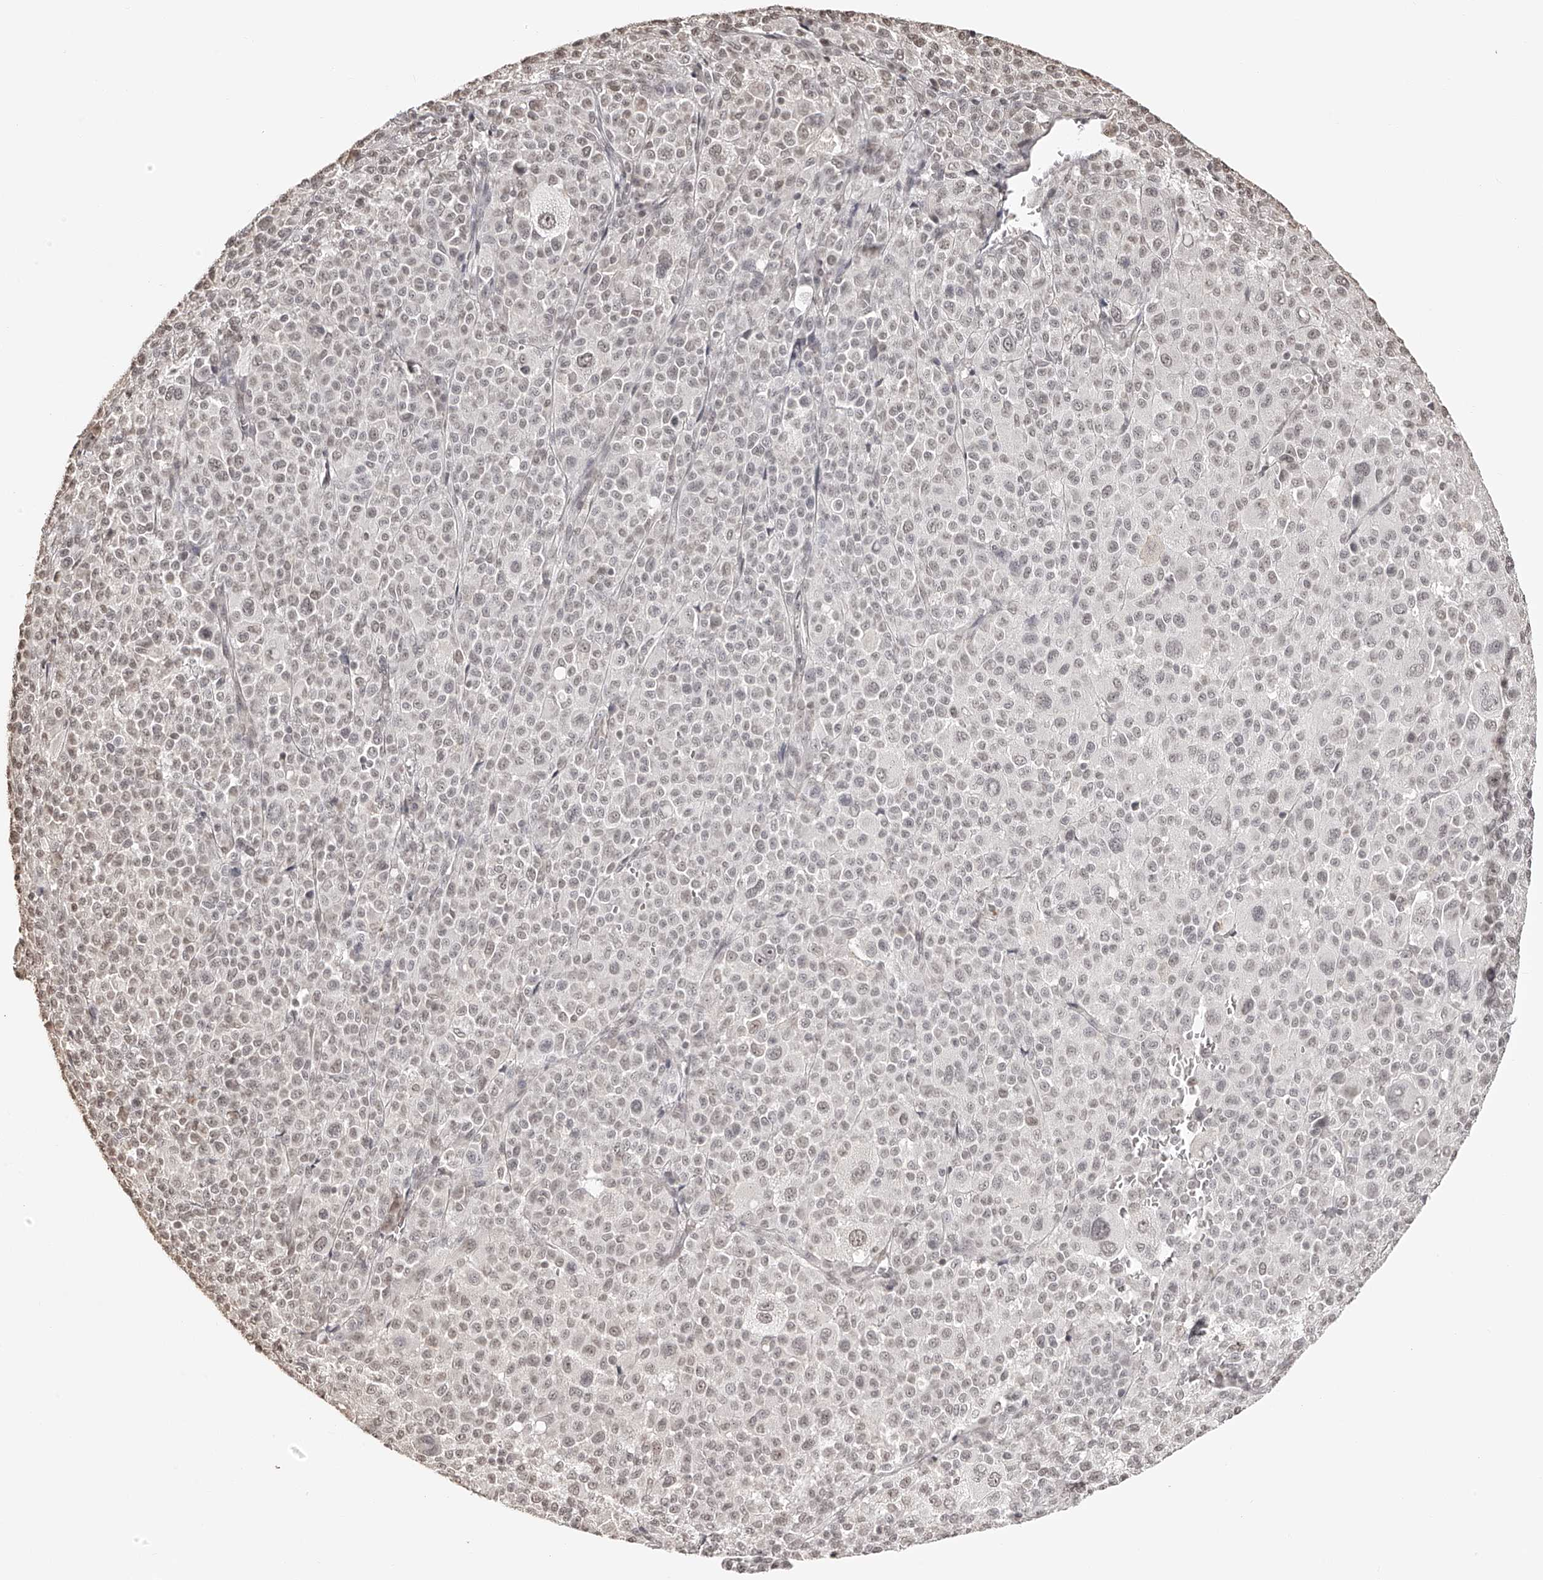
{"staining": {"intensity": "weak", "quantity": ">75%", "location": "nuclear"}, "tissue": "melanoma", "cell_type": "Tumor cells", "image_type": "cancer", "snomed": [{"axis": "morphology", "description": "Malignant melanoma, Metastatic site"}, {"axis": "topography", "description": "Skin"}], "caption": "Protein expression analysis of human malignant melanoma (metastatic site) reveals weak nuclear positivity in about >75% of tumor cells. The staining was performed using DAB, with brown indicating positive protein expression. Nuclei are stained blue with hematoxylin.", "gene": "ZNF503", "patient": {"sex": "female", "age": 74}}